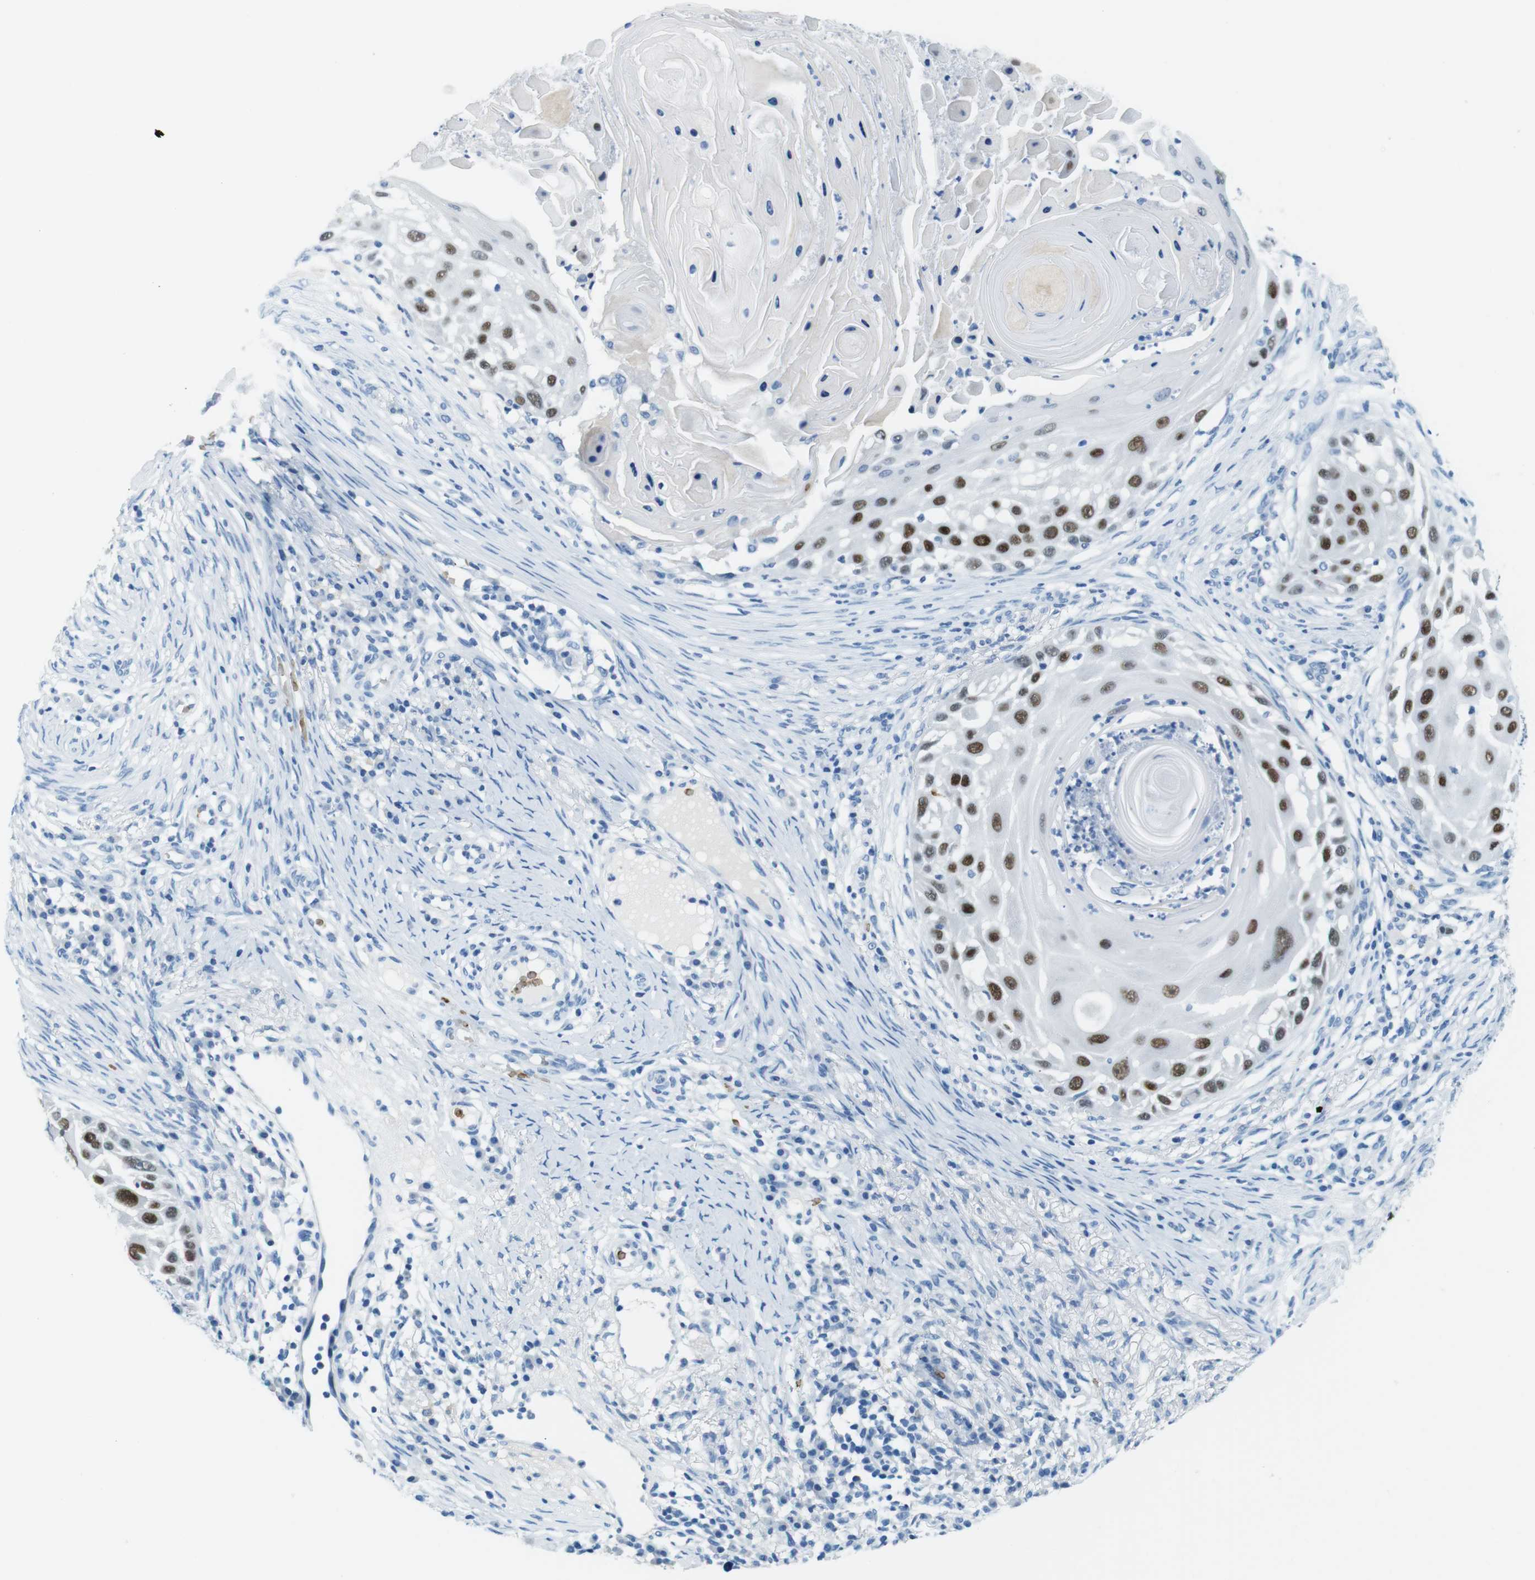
{"staining": {"intensity": "moderate", "quantity": "25%-75%", "location": "nuclear"}, "tissue": "skin cancer", "cell_type": "Tumor cells", "image_type": "cancer", "snomed": [{"axis": "morphology", "description": "Squamous cell carcinoma, NOS"}, {"axis": "topography", "description": "Skin"}], "caption": "Moderate nuclear expression is appreciated in about 25%-75% of tumor cells in skin squamous cell carcinoma.", "gene": "TFAP2C", "patient": {"sex": "female", "age": 44}}